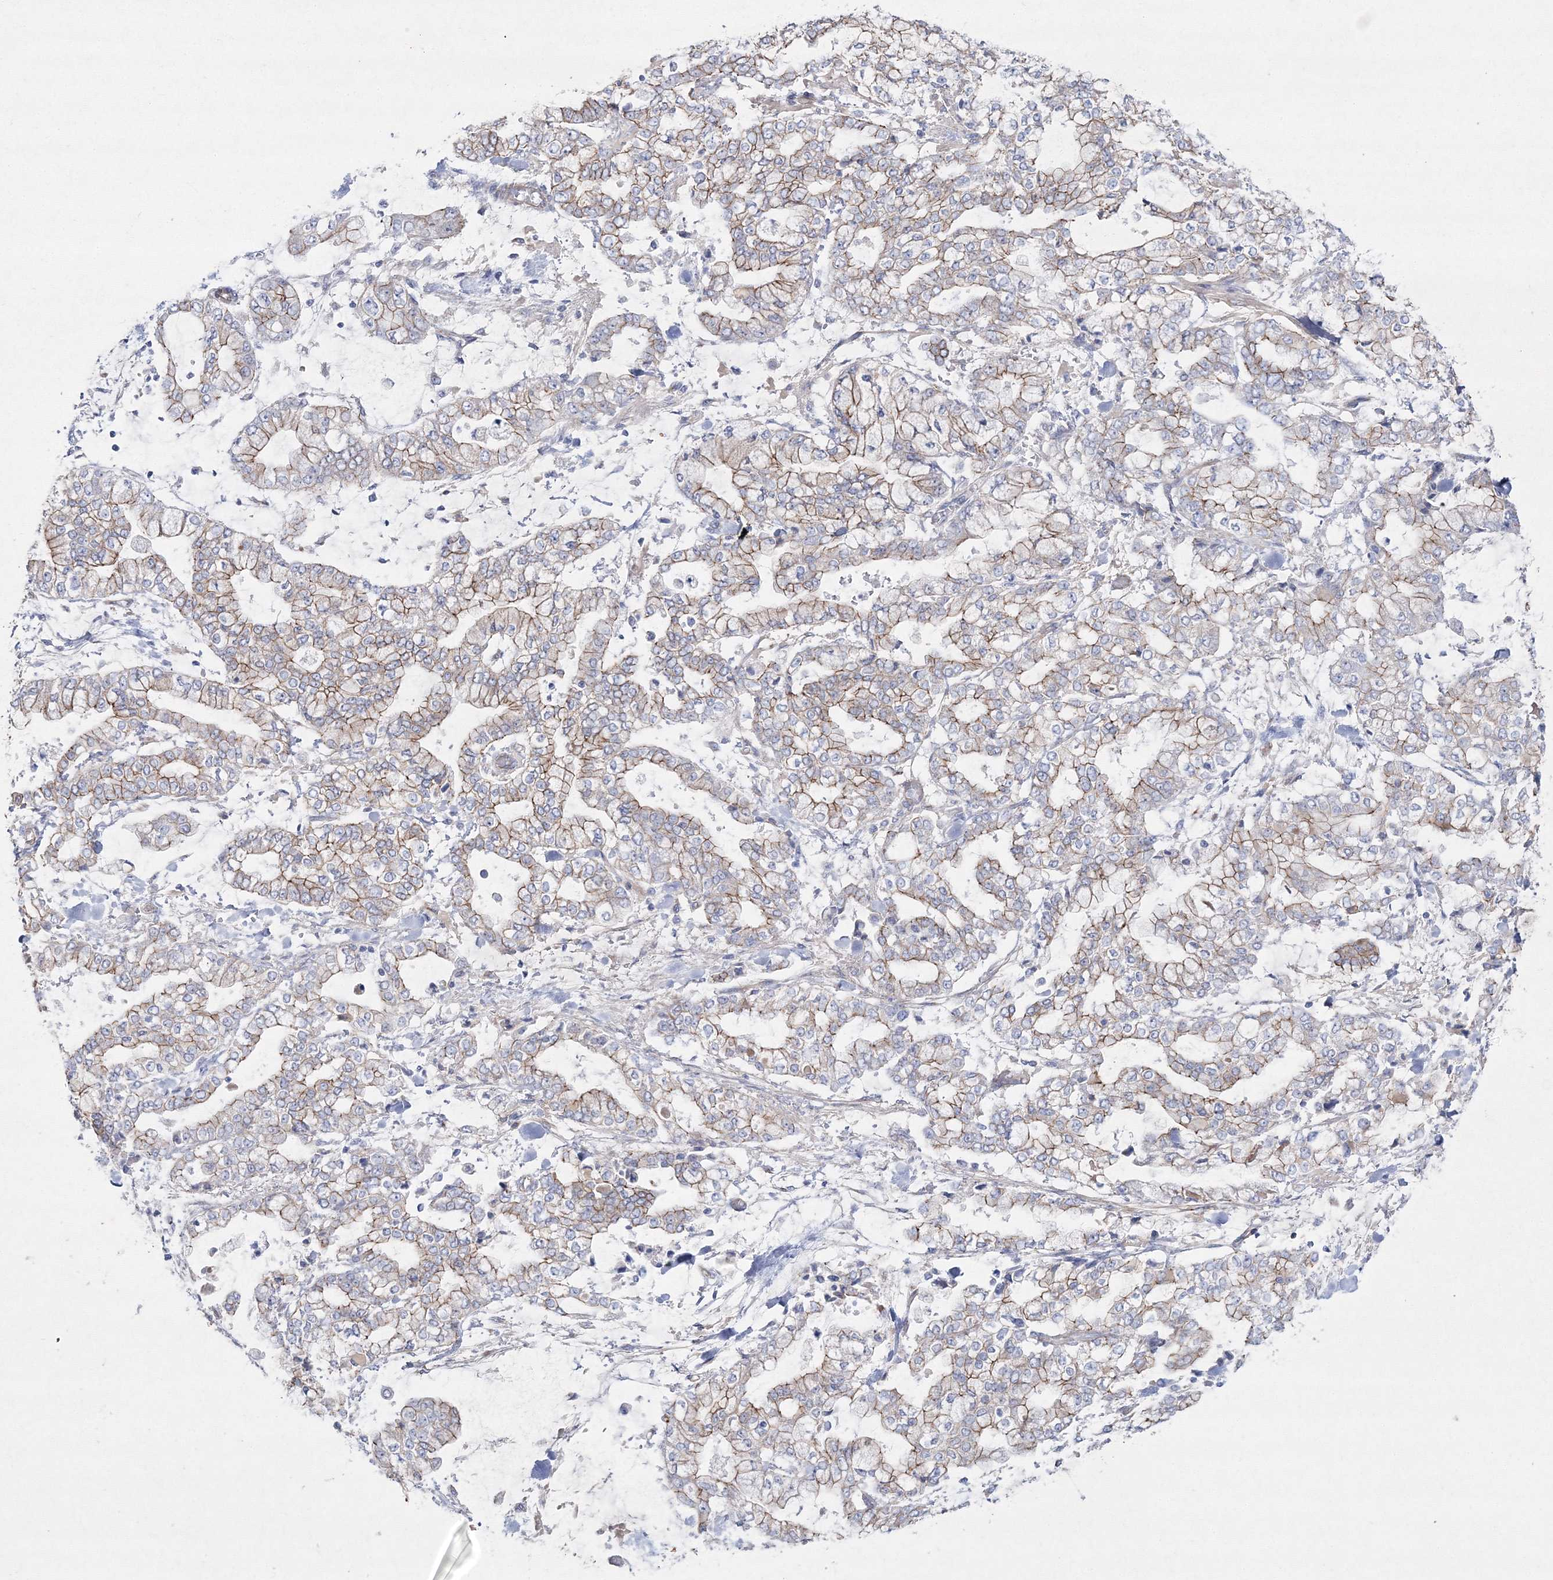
{"staining": {"intensity": "moderate", "quantity": "25%-75%", "location": "cytoplasmic/membranous"}, "tissue": "stomach cancer", "cell_type": "Tumor cells", "image_type": "cancer", "snomed": [{"axis": "morphology", "description": "Normal tissue, NOS"}, {"axis": "morphology", "description": "Adenocarcinoma, NOS"}, {"axis": "topography", "description": "Stomach, upper"}, {"axis": "topography", "description": "Stomach"}], "caption": "Stomach cancer (adenocarcinoma) was stained to show a protein in brown. There is medium levels of moderate cytoplasmic/membranous positivity in about 25%-75% of tumor cells.", "gene": "NAA40", "patient": {"sex": "male", "age": 76}}